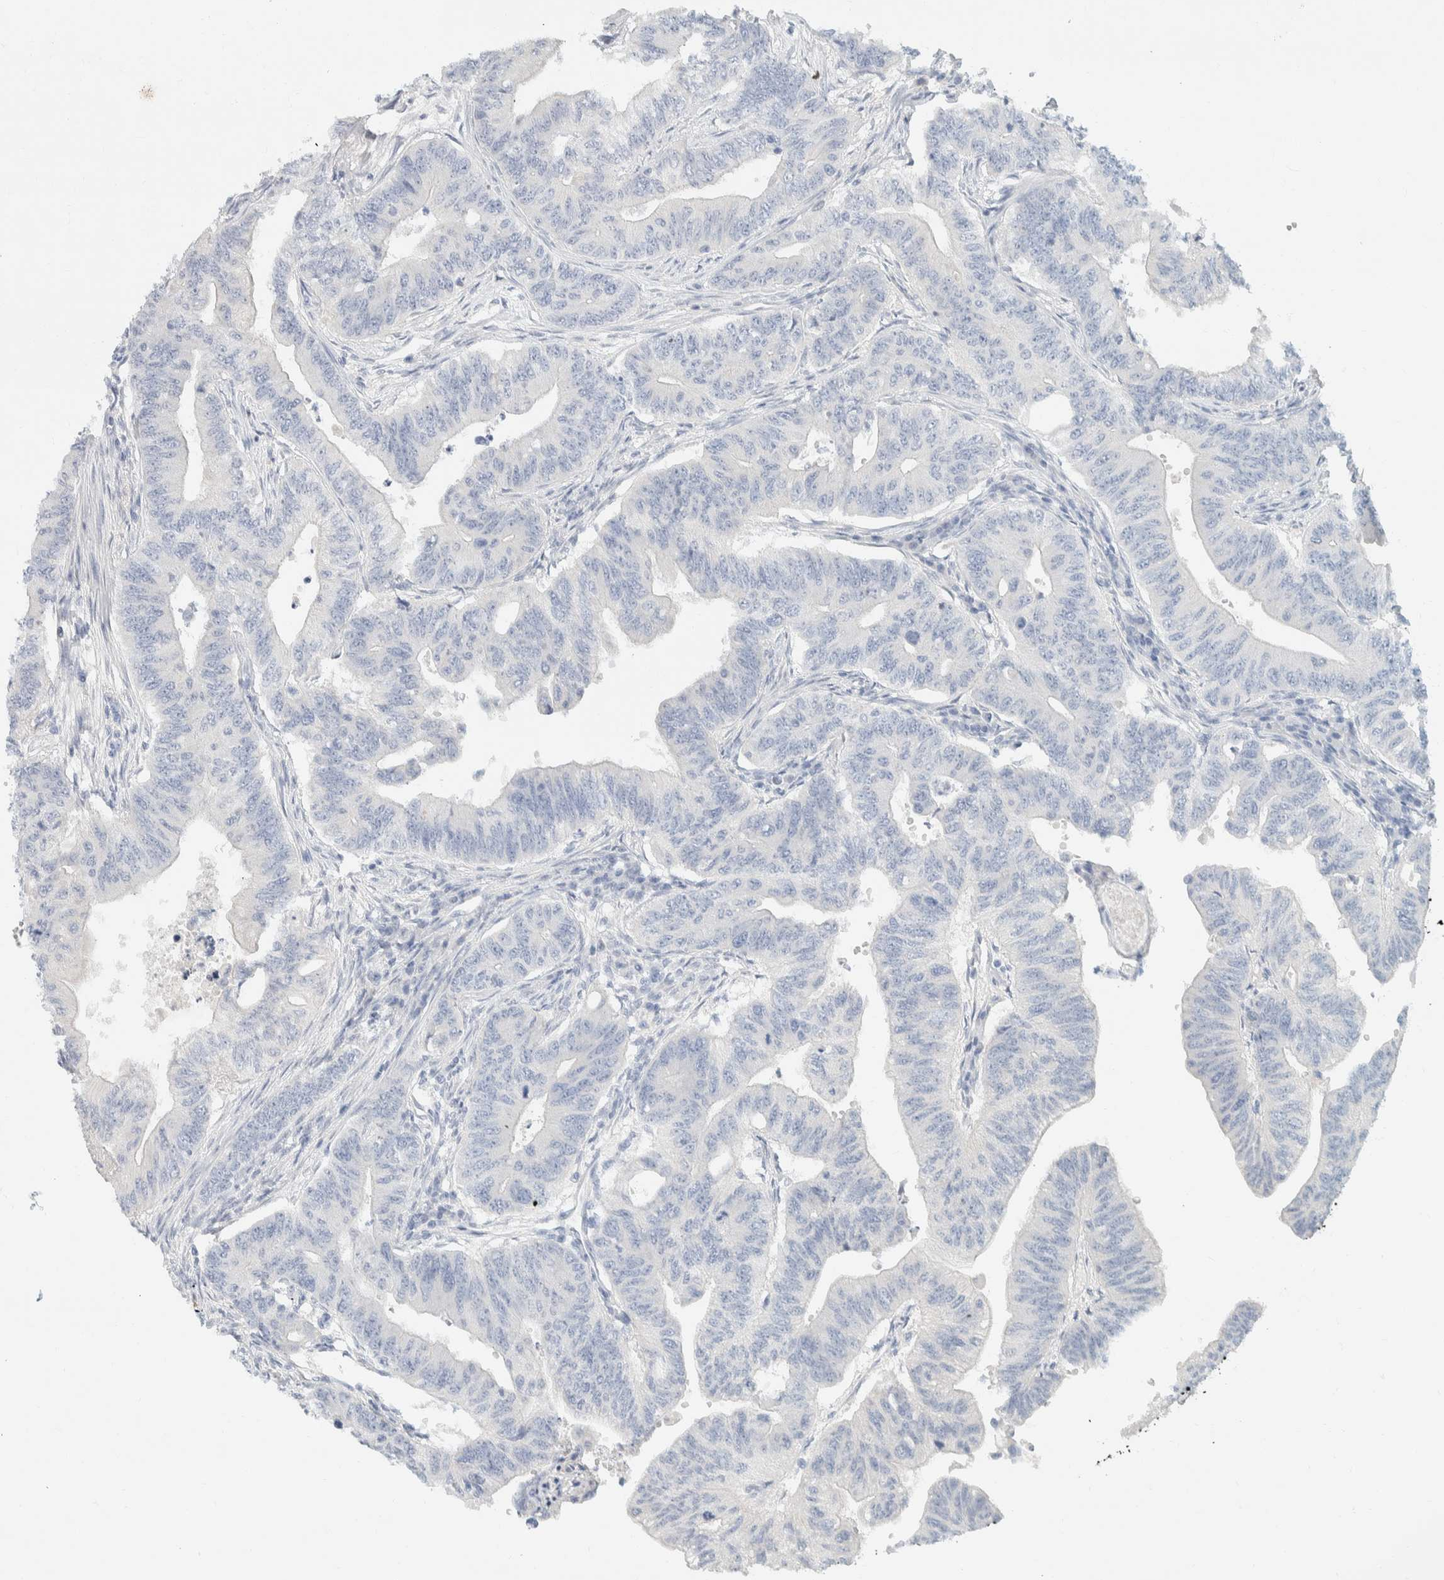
{"staining": {"intensity": "negative", "quantity": "none", "location": "none"}, "tissue": "colorectal cancer", "cell_type": "Tumor cells", "image_type": "cancer", "snomed": [{"axis": "morphology", "description": "Adenoma, NOS"}, {"axis": "morphology", "description": "Adenocarcinoma, NOS"}, {"axis": "topography", "description": "Colon"}], "caption": "Histopathology image shows no significant protein staining in tumor cells of colorectal cancer.", "gene": "ALOX12B", "patient": {"sex": "male", "age": 79}}